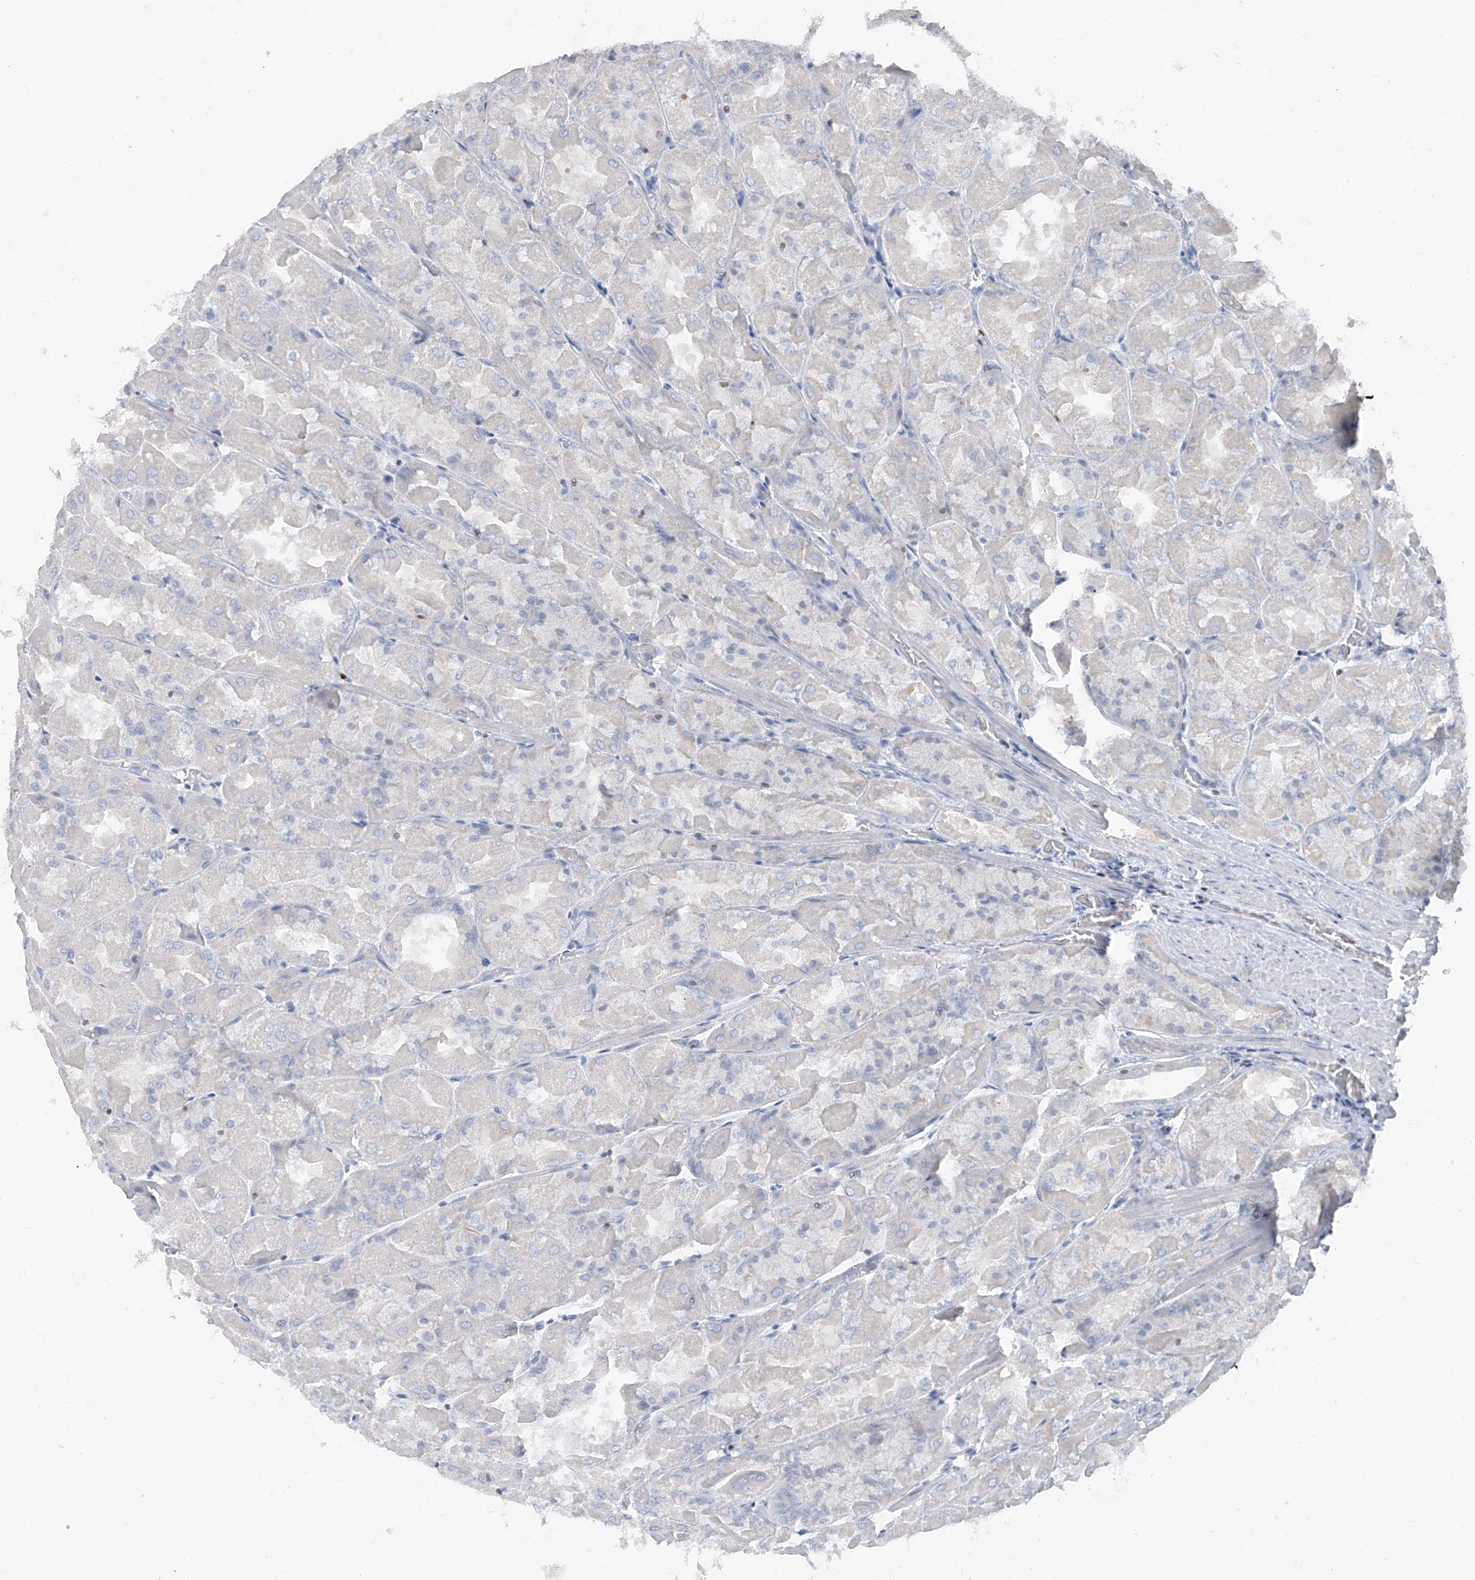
{"staining": {"intensity": "weak", "quantity": "<25%", "location": "cytoplasmic/membranous"}, "tissue": "stomach", "cell_type": "Glandular cells", "image_type": "normal", "snomed": [{"axis": "morphology", "description": "Normal tissue, NOS"}, {"axis": "topography", "description": "Stomach"}], "caption": "Glandular cells show no significant staining in normal stomach. (Stains: DAB IHC with hematoxylin counter stain, Microscopy: brightfield microscopy at high magnification).", "gene": "TBX21", "patient": {"sex": "female", "age": 61}}